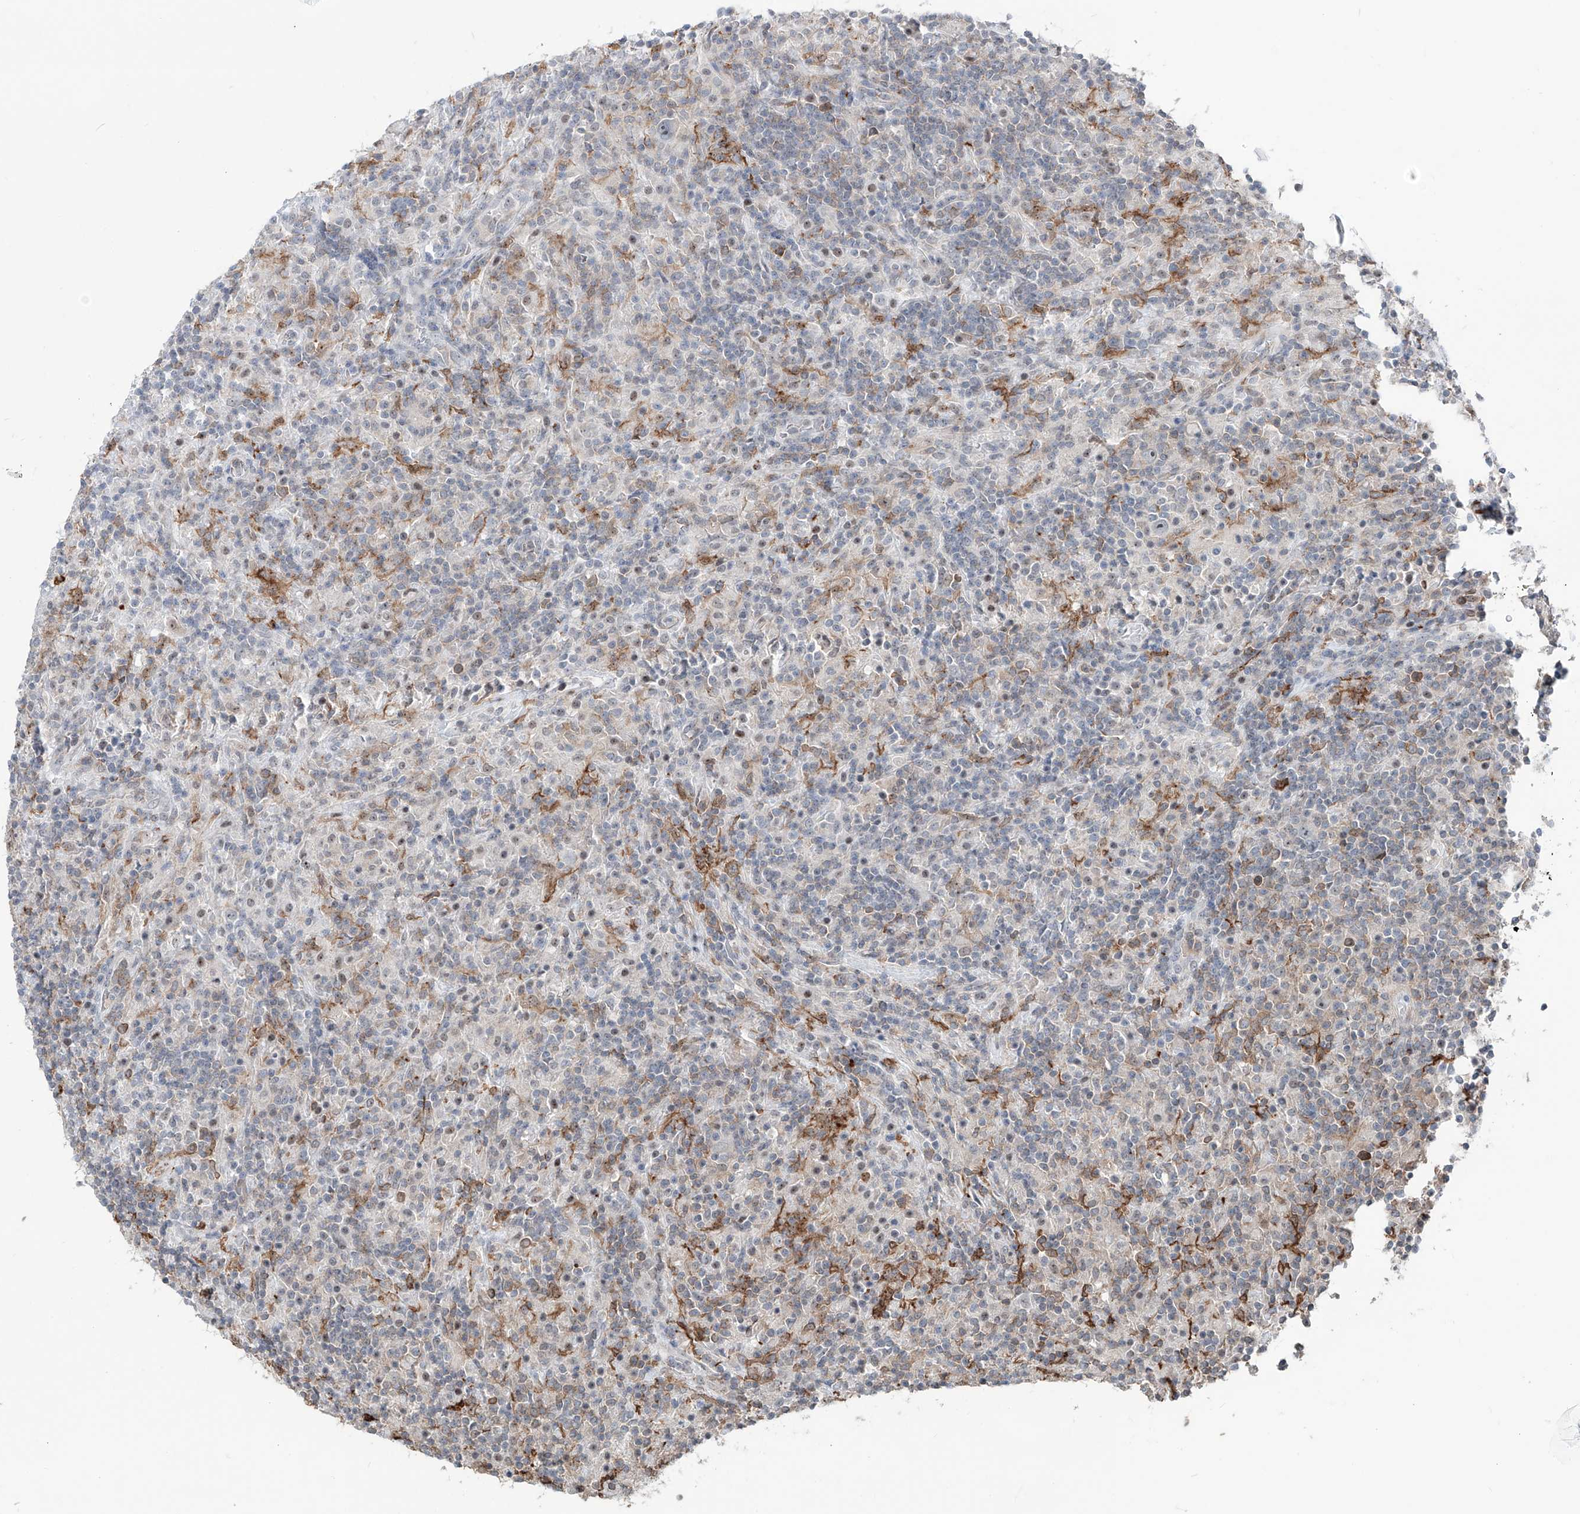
{"staining": {"intensity": "negative", "quantity": "none", "location": "none"}, "tissue": "lymphoma", "cell_type": "Tumor cells", "image_type": "cancer", "snomed": [{"axis": "morphology", "description": "Hodgkin's disease, NOS"}, {"axis": "topography", "description": "Lymph node"}], "caption": "There is no significant expression in tumor cells of lymphoma. Nuclei are stained in blue.", "gene": "ZBTB48", "patient": {"sex": "male", "age": 70}}